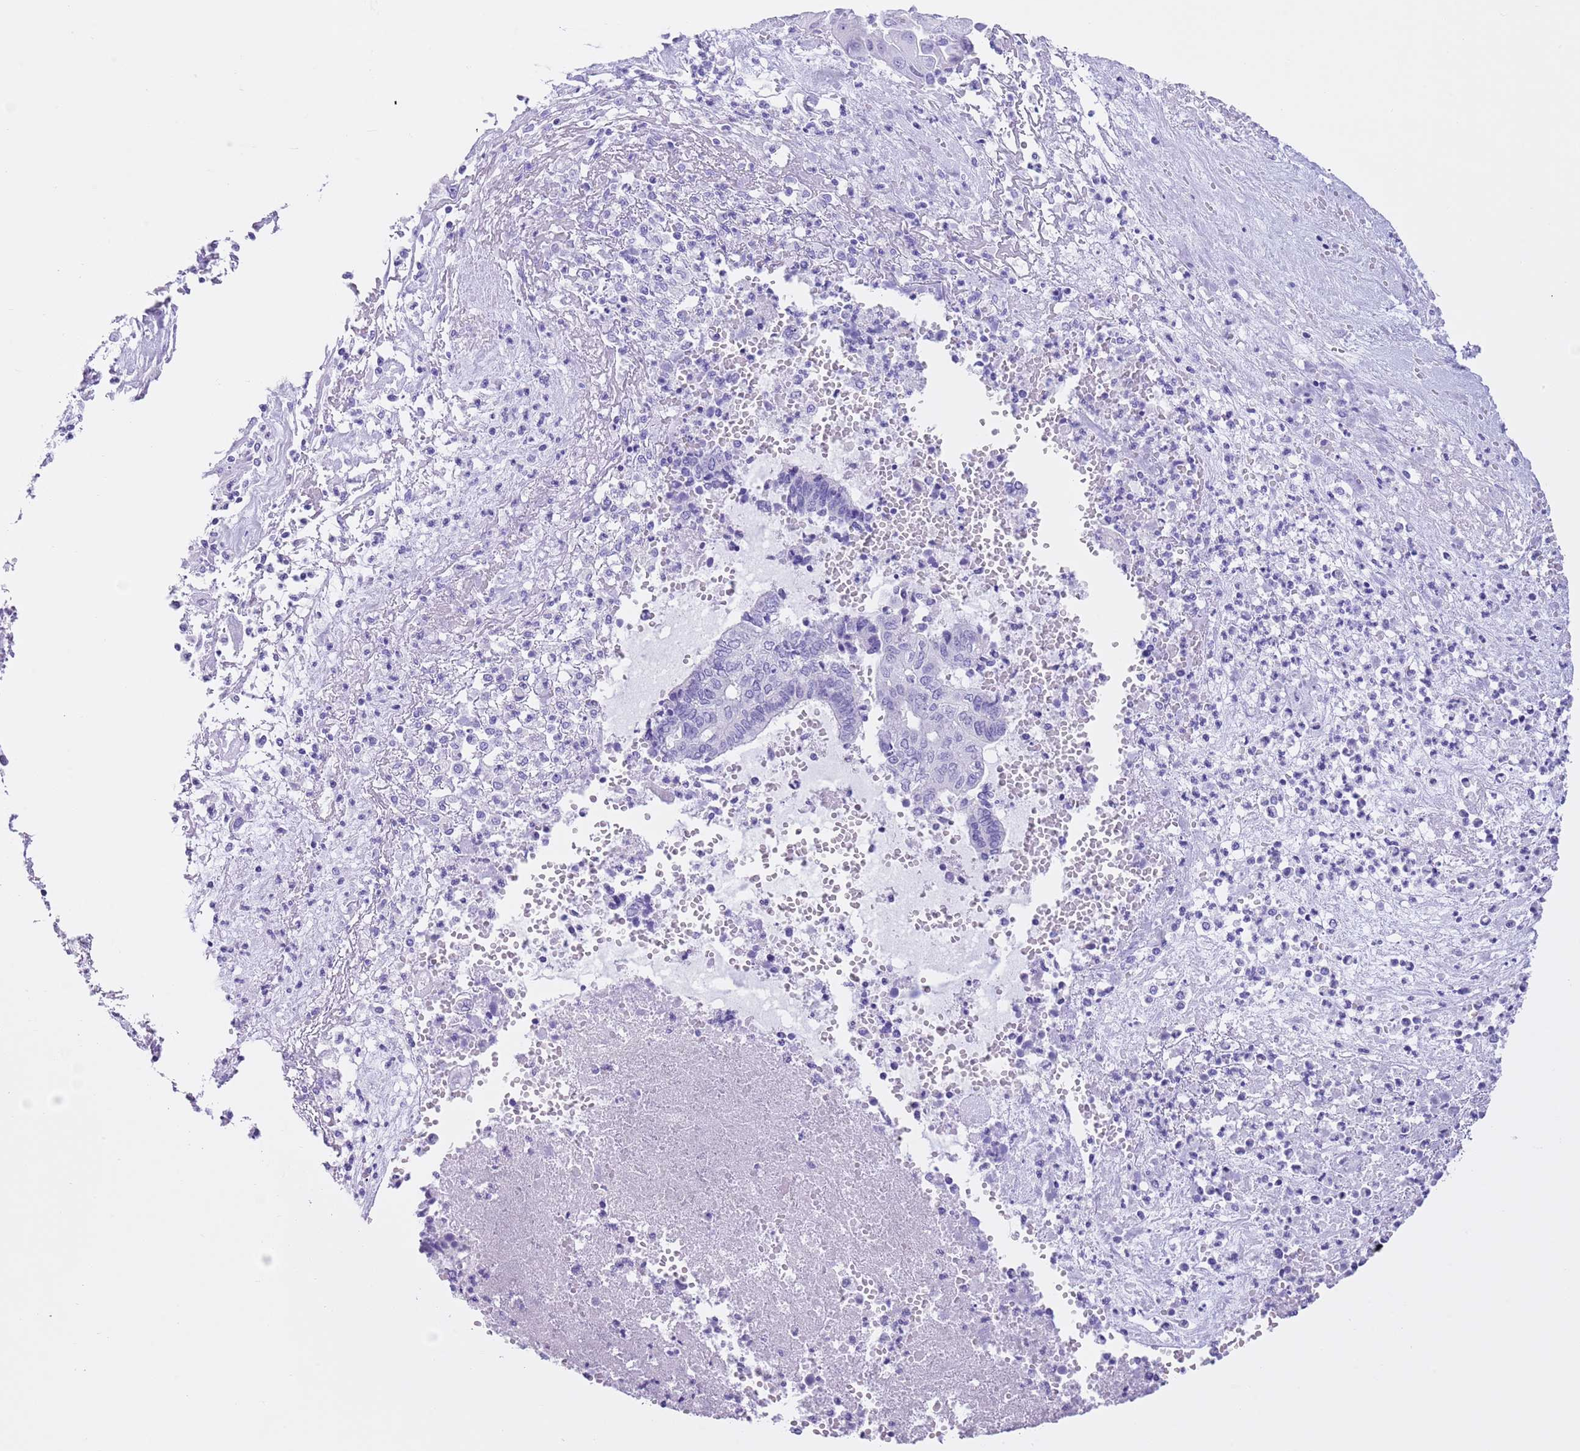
{"staining": {"intensity": "negative", "quantity": "none", "location": "none"}, "tissue": "endometrial cancer", "cell_type": "Tumor cells", "image_type": "cancer", "snomed": [{"axis": "morphology", "description": "Adenocarcinoma, NOS"}, {"axis": "topography", "description": "Uterus"}, {"axis": "topography", "description": "Endometrium"}], "caption": "Immunohistochemistry histopathology image of neoplastic tissue: endometrial adenocarcinoma stained with DAB exhibits no significant protein positivity in tumor cells.", "gene": "TMEM185B", "patient": {"sex": "female", "age": 70}}